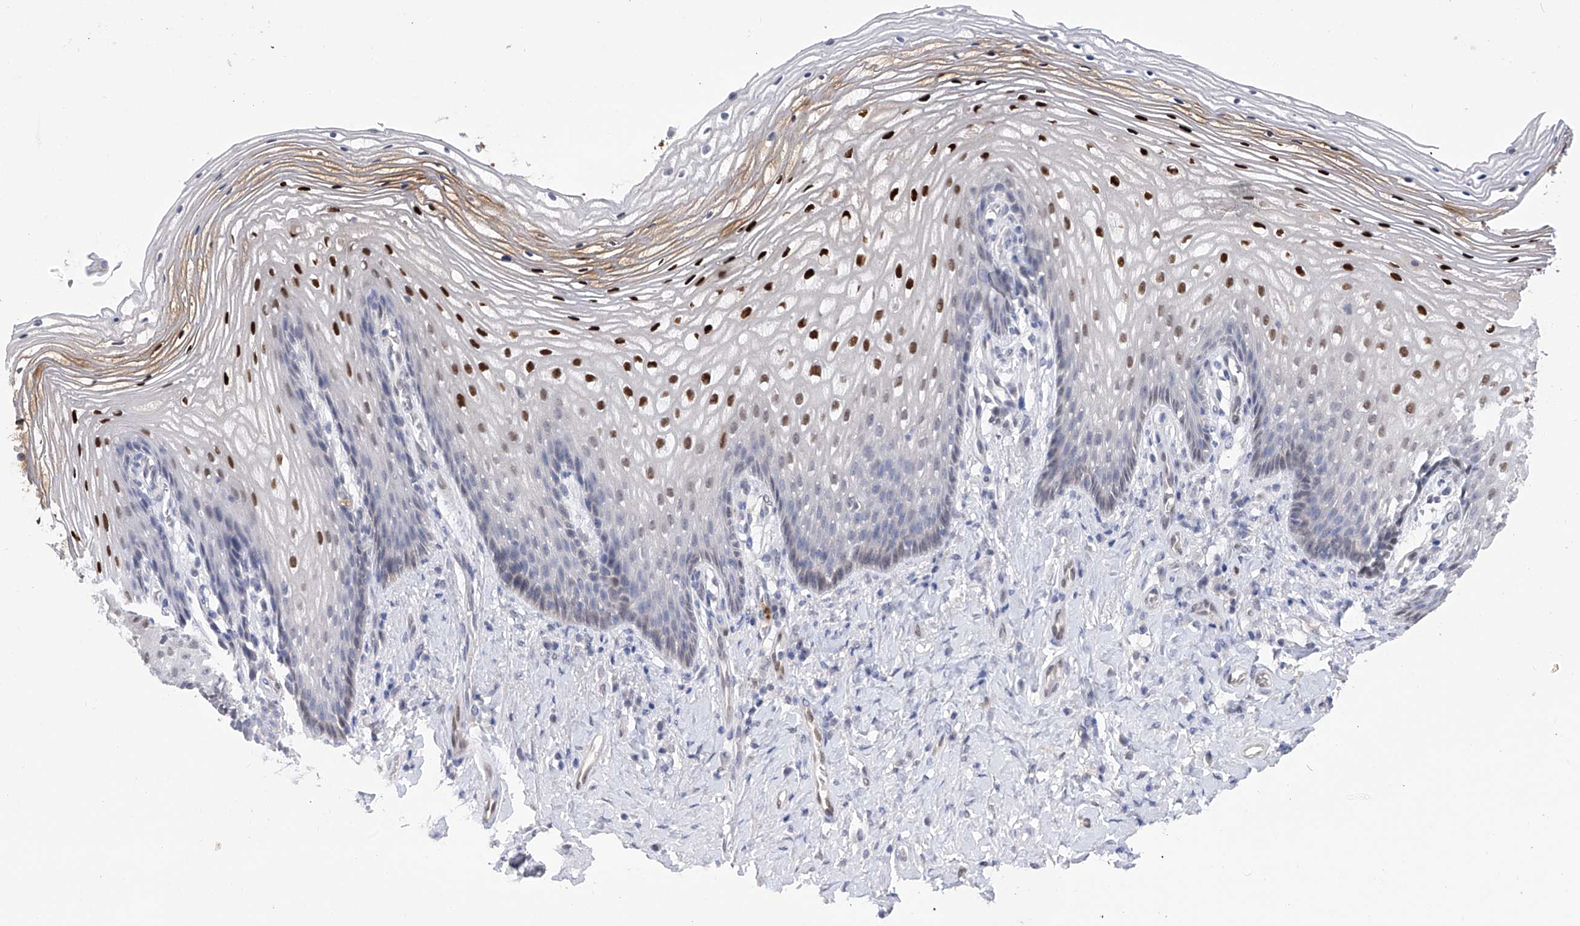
{"staining": {"intensity": "strong", "quantity": "25%-75%", "location": "nuclear"}, "tissue": "vagina", "cell_type": "Squamous epithelial cells", "image_type": "normal", "snomed": [{"axis": "morphology", "description": "Normal tissue, NOS"}, {"axis": "topography", "description": "Vagina"}], "caption": "The immunohistochemical stain shows strong nuclear expression in squamous epithelial cells of normal vagina.", "gene": "PHF20", "patient": {"sex": "female", "age": 60}}